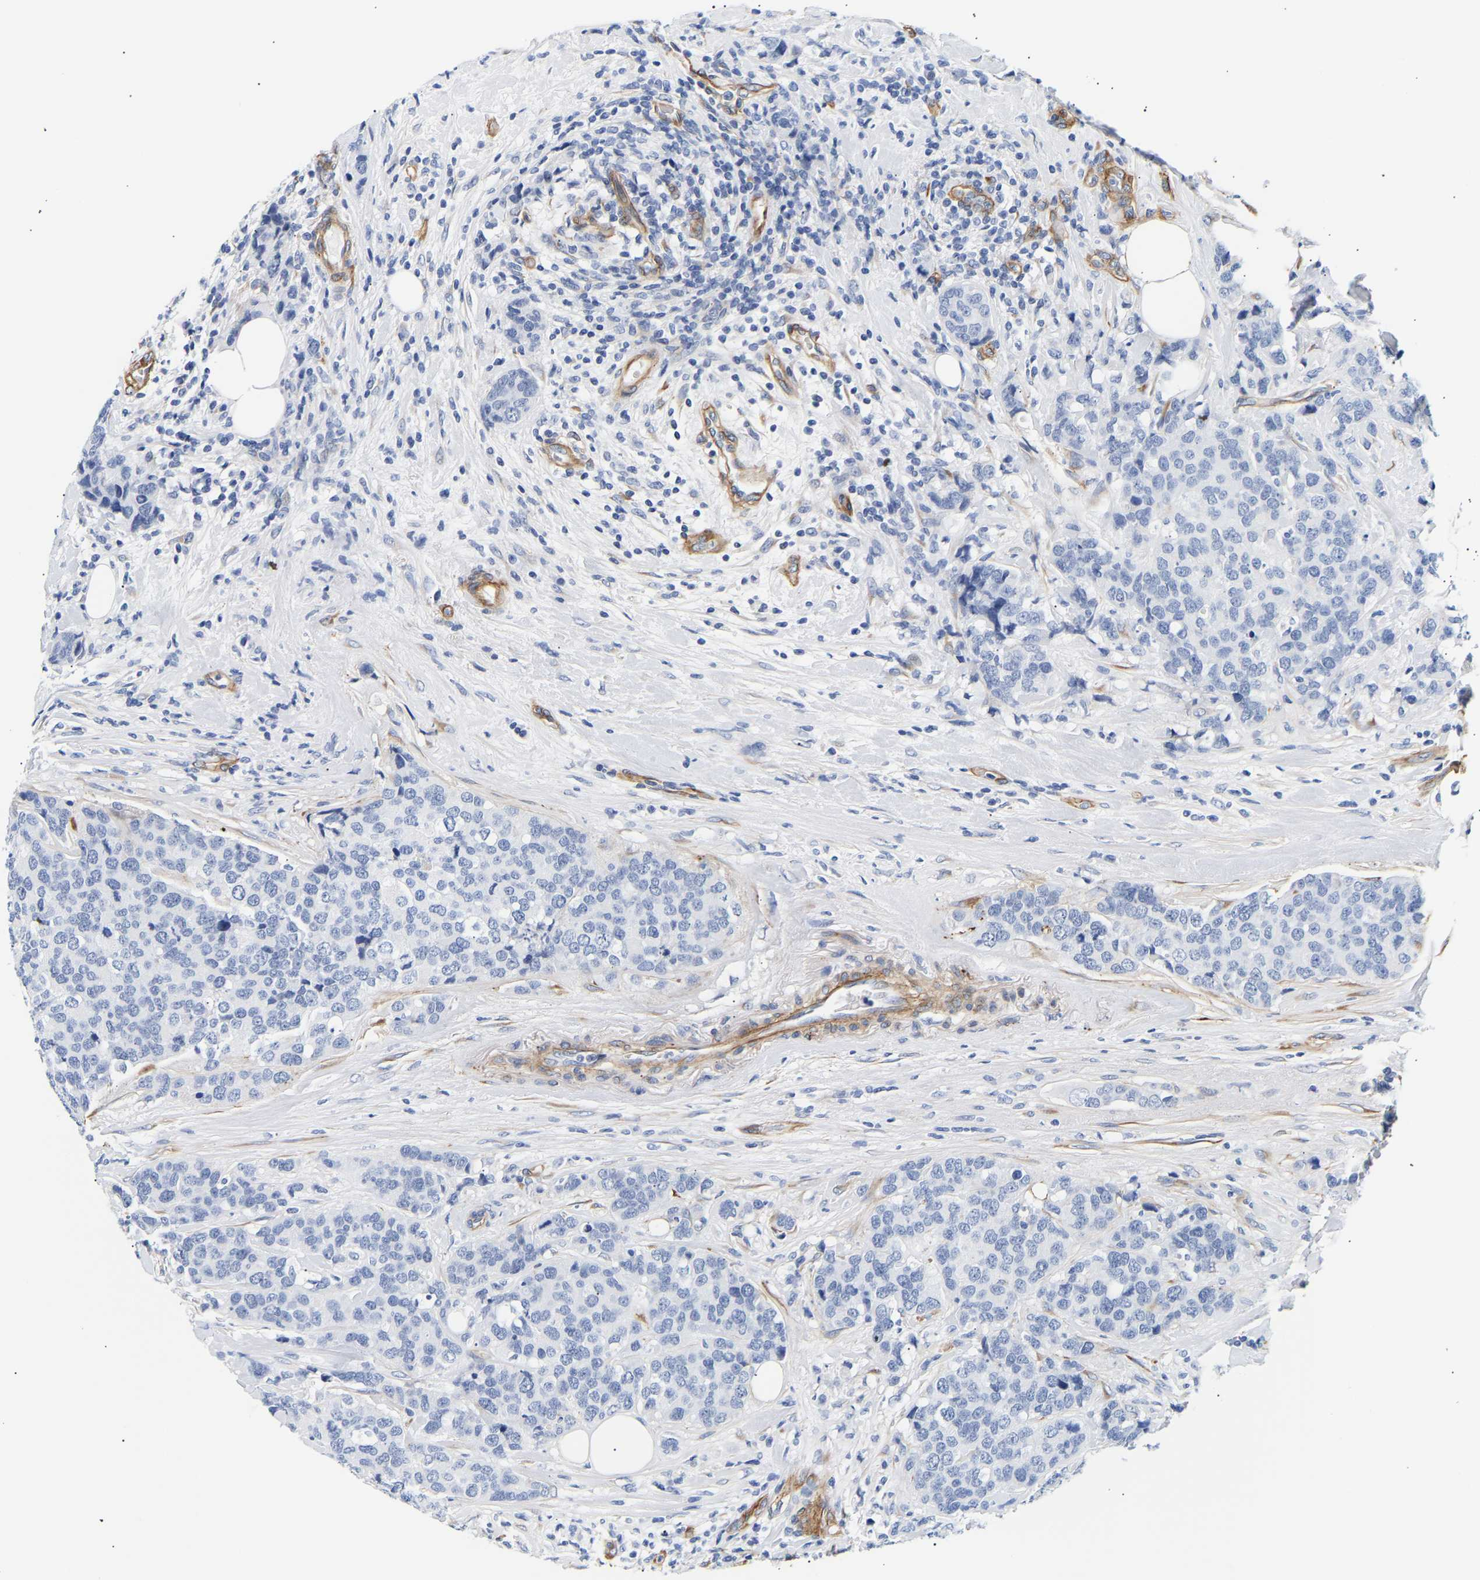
{"staining": {"intensity": "negative", "quantity": "none", "location": "none"}, "tissue": "breast cancer", "cell_type": "Tumor cells", "image_type": "cancer", "snomed": [{"axis": "morphology", "description": "Lobular carcinoma"}, {"axis": "topography", "description": "Breast"}], "caption": "Immunohistochemistry (IHC) histopathology image of neoplastic tissue: human breast cancer (lobular carcinoma) stained with DAB (3,3'-diaminobenzidine) shows no significant protein staining in tumor cells.", "gene": "IGFBP7", "patient": {"sex": "female", "age": 59}}